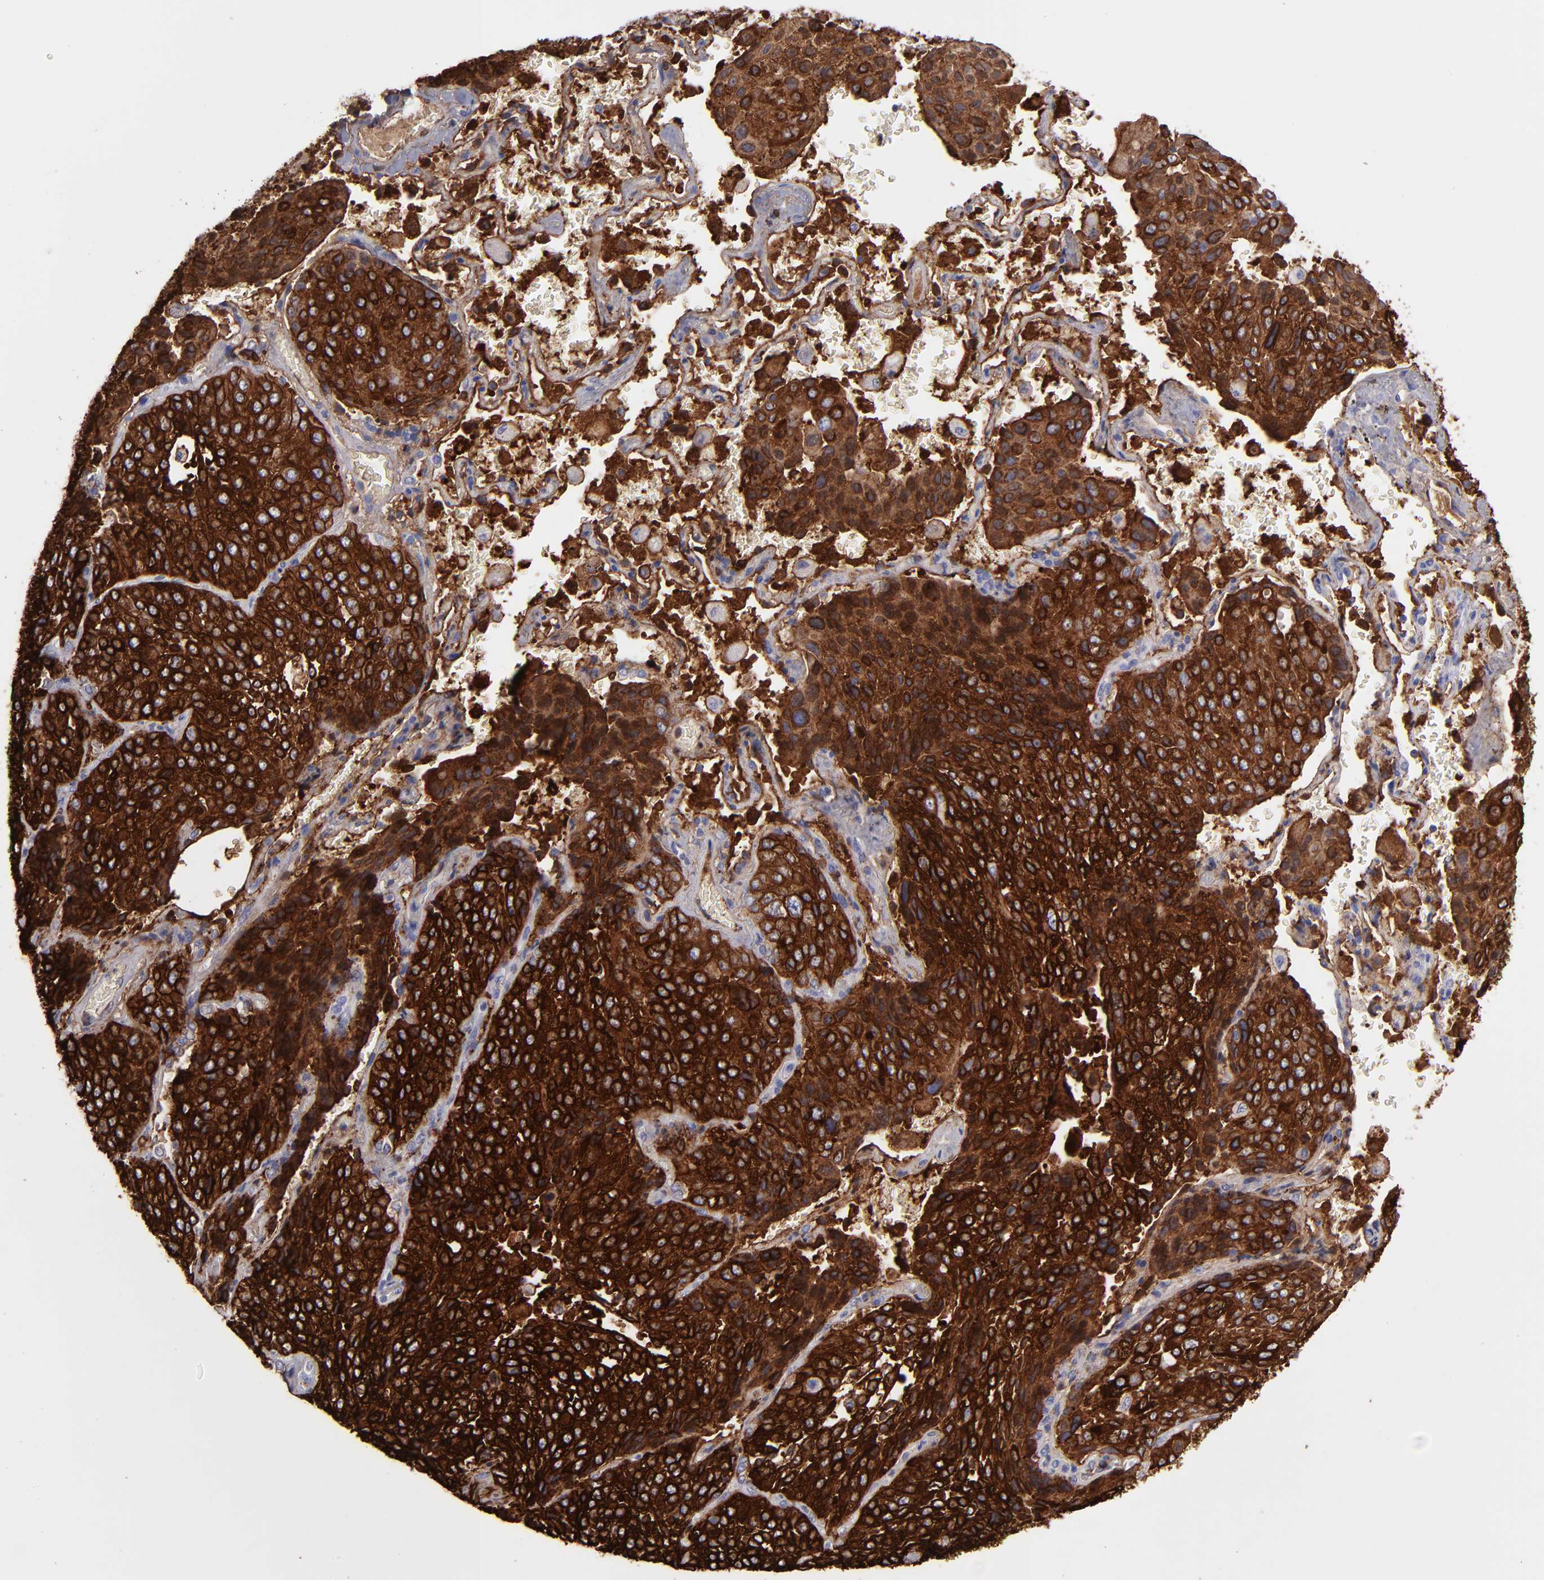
{"staining": {"intensity": "strong", "quantity": ">75%", "location": "cytoplasmic/membranous"}, "tissue": "lung cancer", "cell_type": "Tumor cells", "image_type": "cancer", "snomed": [{"axis": "morphology", "description": "Squamous cell carcinoma, NOS"}, {"axis": "topography", "description": "Lung"}], "caption": "Lung cancer tissue displays strong cytoplasmic/membranous positivity in approximately >75% of tumor cells", "gene": "AHNAK2", "patient": {"sex": "male", "age": 54}}